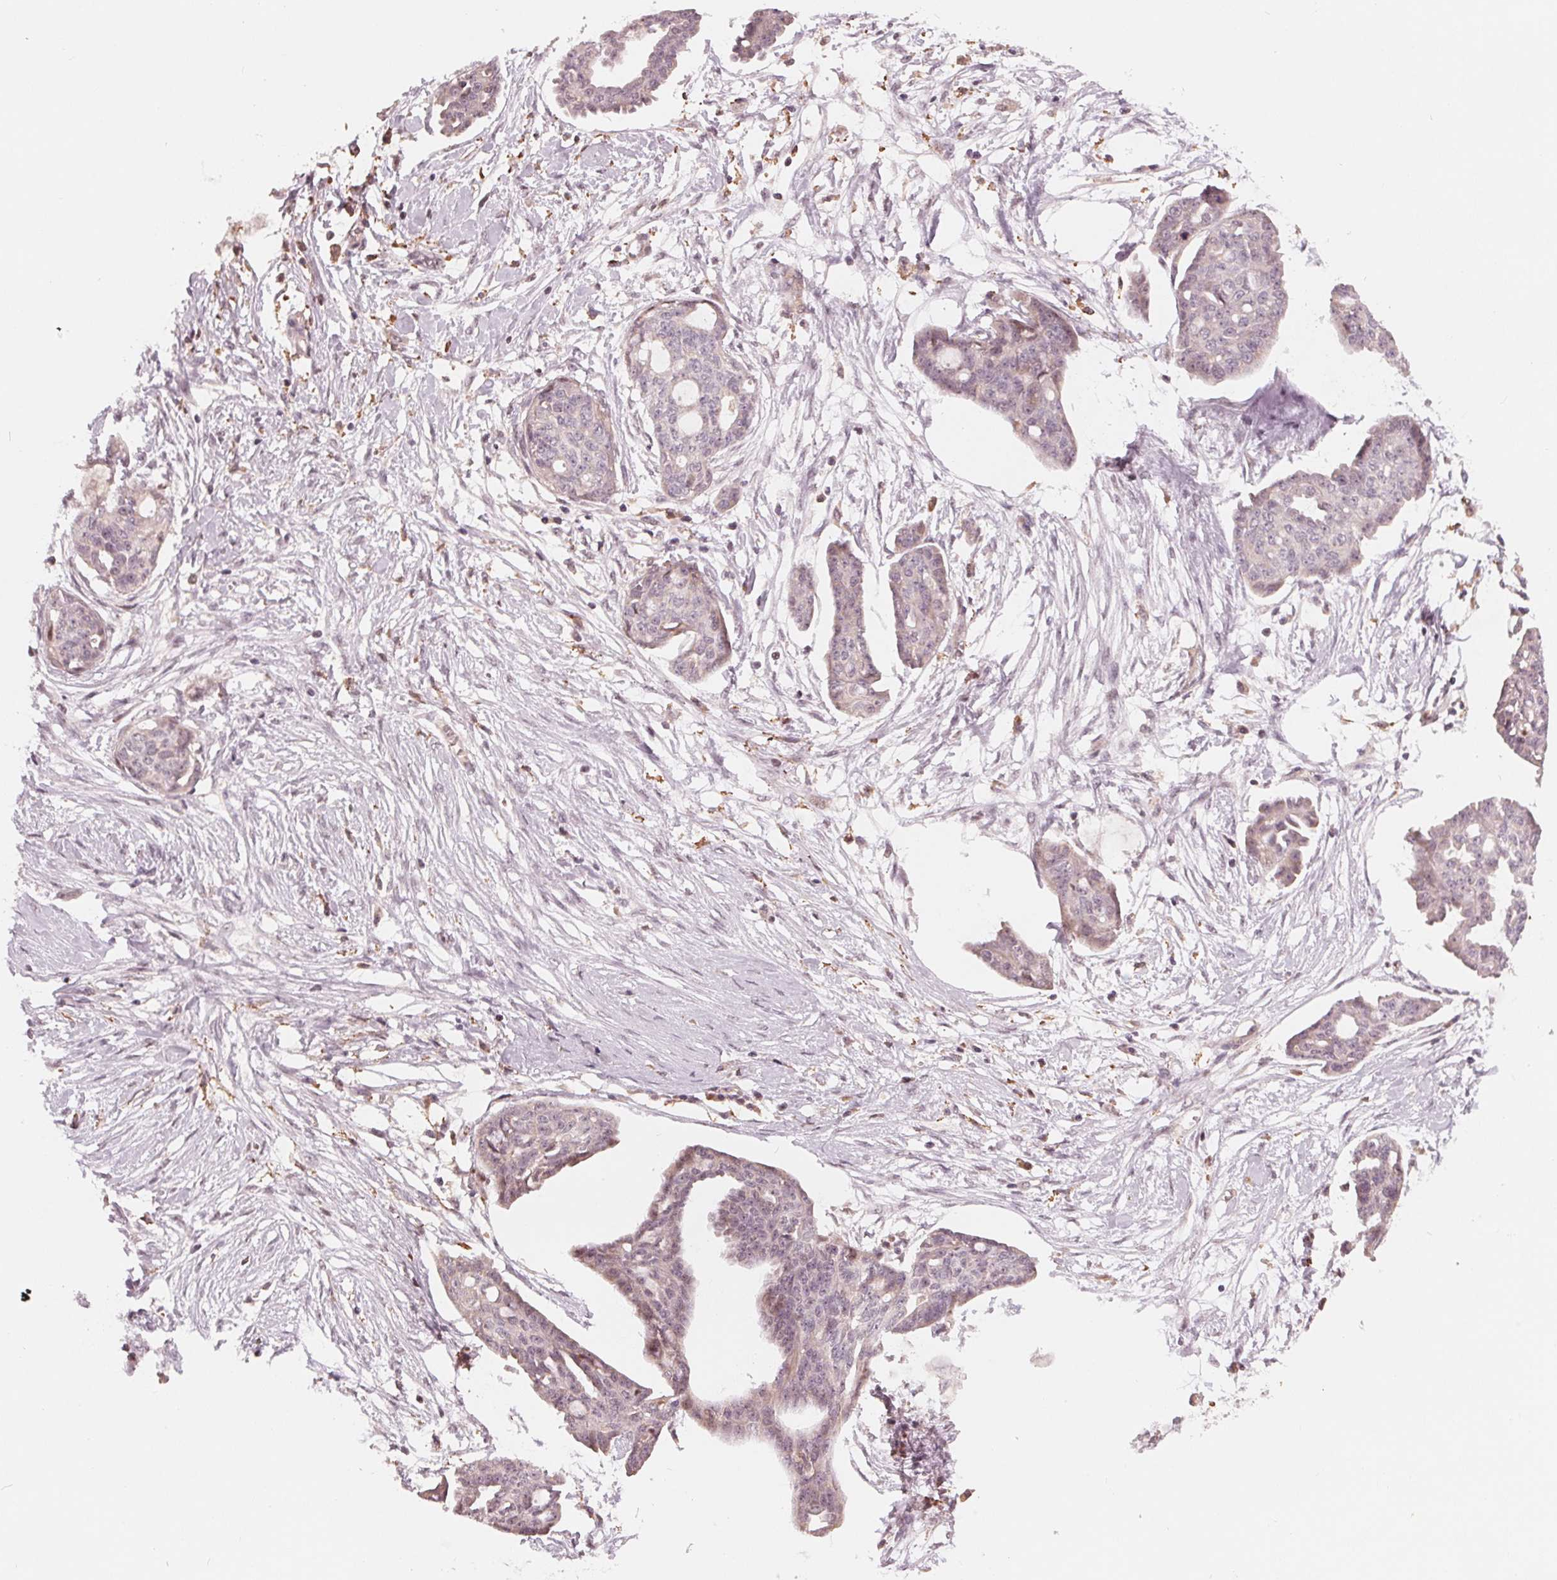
{"staining": {"intensity": "negative", "quantity": "none", "location": "none"}, "tissue": "ovarian cancer", "cell_type": "Tumor cells", "image_type": "cancer", "snomed": [{"axis": "morphology", "description": "Cystadenocarcinoma, serous, NOS"}, {"axis": "topography", "description": "Ovary"}], "caption": "The immunohistochemistry image has no significant staining in tumor cells of ovarian cancer tissue. The staining is performed using DAB (3,3'-diaminobenzidine) brown chromogen with nuclei counter-stained in using hematoxylin.", "gene": "IL9R", "patient": {"sex": "female", "age": 71}}